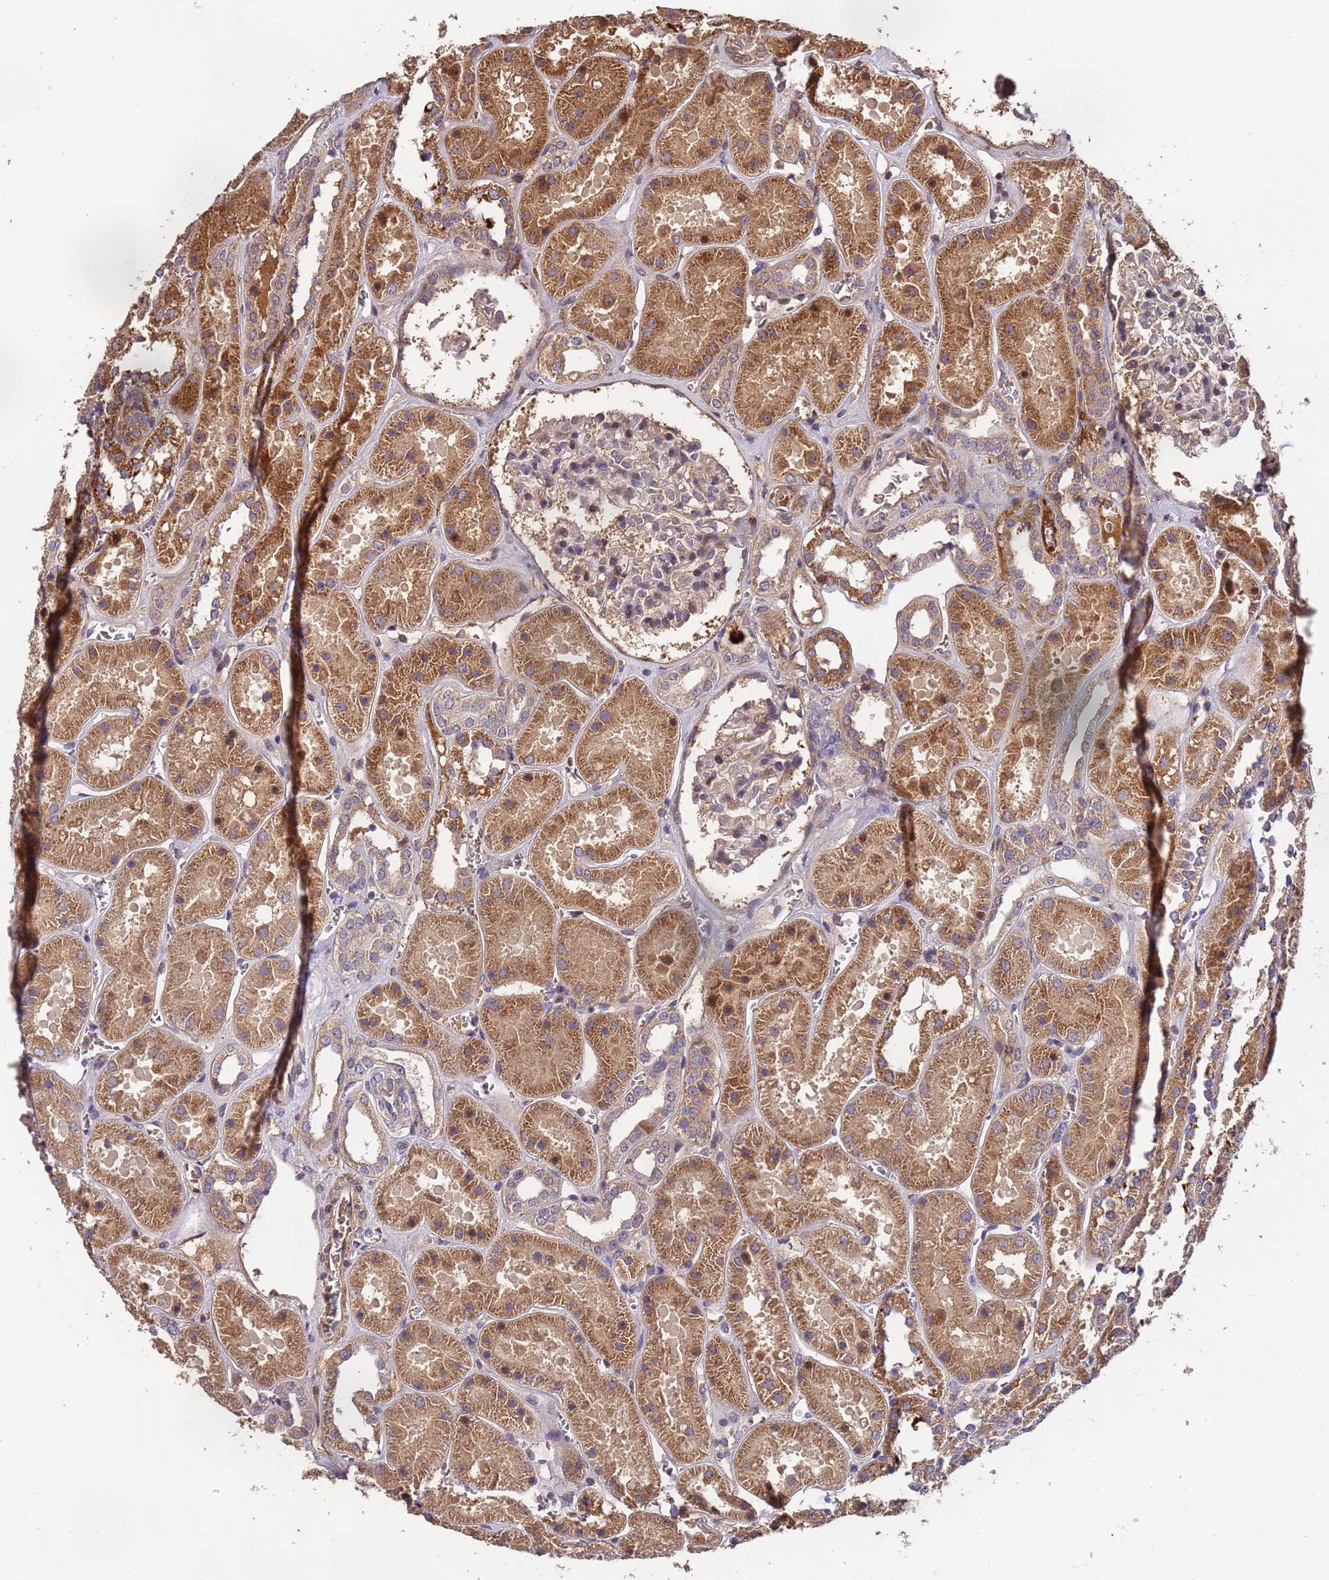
{"staining": {"intensity": "moderate", "quantity": "<25%", "location": "cytoplasmic/membranous,nuclear"}, "tissue": "kidney", "cell_type": "Cells in glomeruli", "image_type": "normal", "snomed": [{"axis": "morphology", "description": "Normal tissue, NOS"}, {"axis": "topography", "description": "Kidney"}], "caption": "This image reveals immunohistochemistry staining of benign kidney, with low moderate cytoplasmic/membranous,nuclear expression in approximately <25% of cells in glomeruli.", "gene": "CCDC184", "patient": {"sex": "female", "age": 41}}